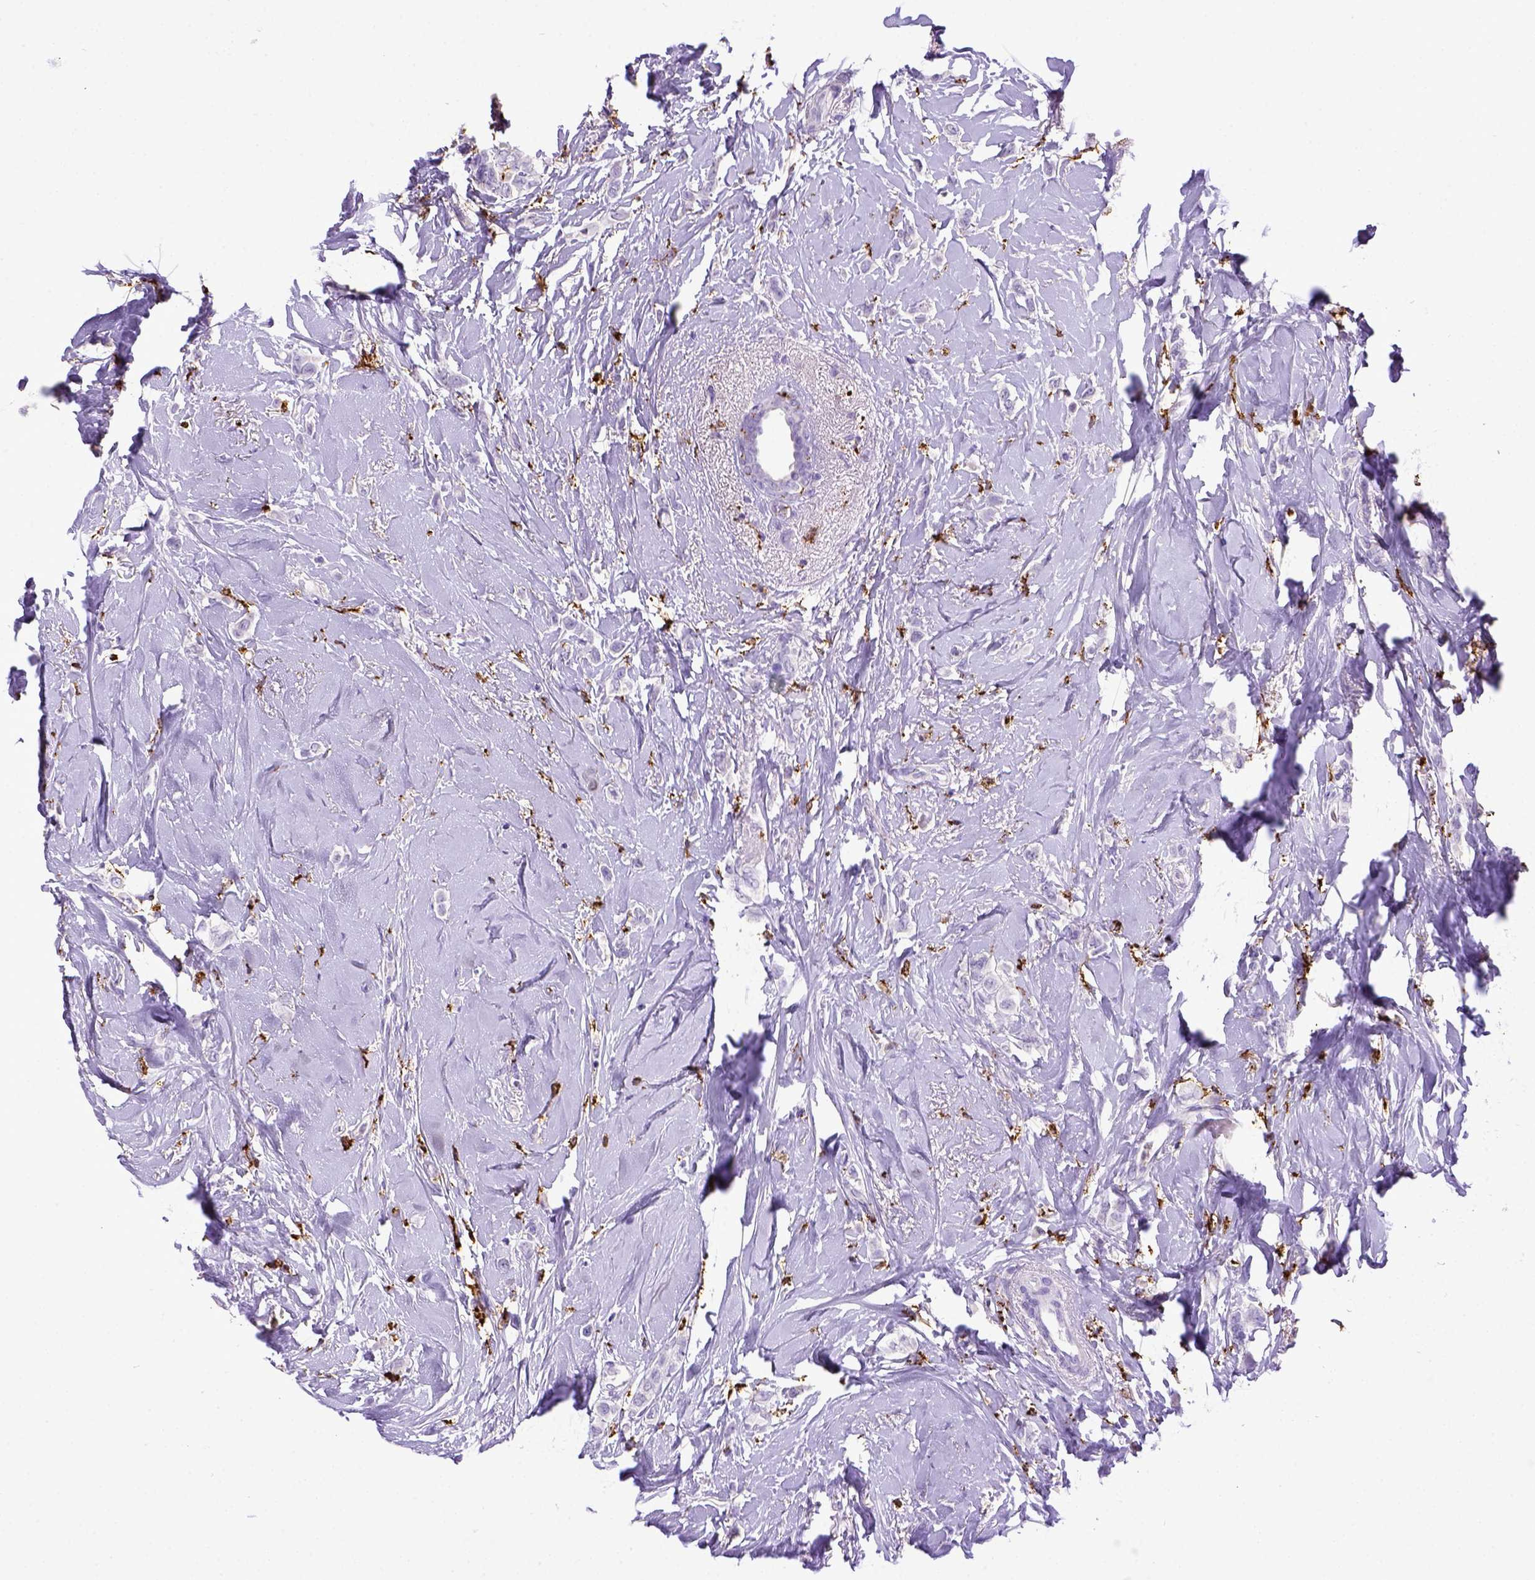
{"staining": {"intensity": "negative", "quantity": "none", "location": "none"}, "tissue": "breast cancer", "cell_type": "Tumor cells", "image_type": "cancer", "snomed": [{"axis": "morphology", "description": "Lobular carcinoma"}, {"axis": "topography", "description": "Breast"}], "caption": "This histopathology image is of breast cancer (lobular carcinoma) stained with immunohistochemistry to label a protein in brown with the nuclei are counter-stained blue. There is no staining in tumor cells.", "gene": "CD68", "patient": {"sex": "female", "age": 66}}